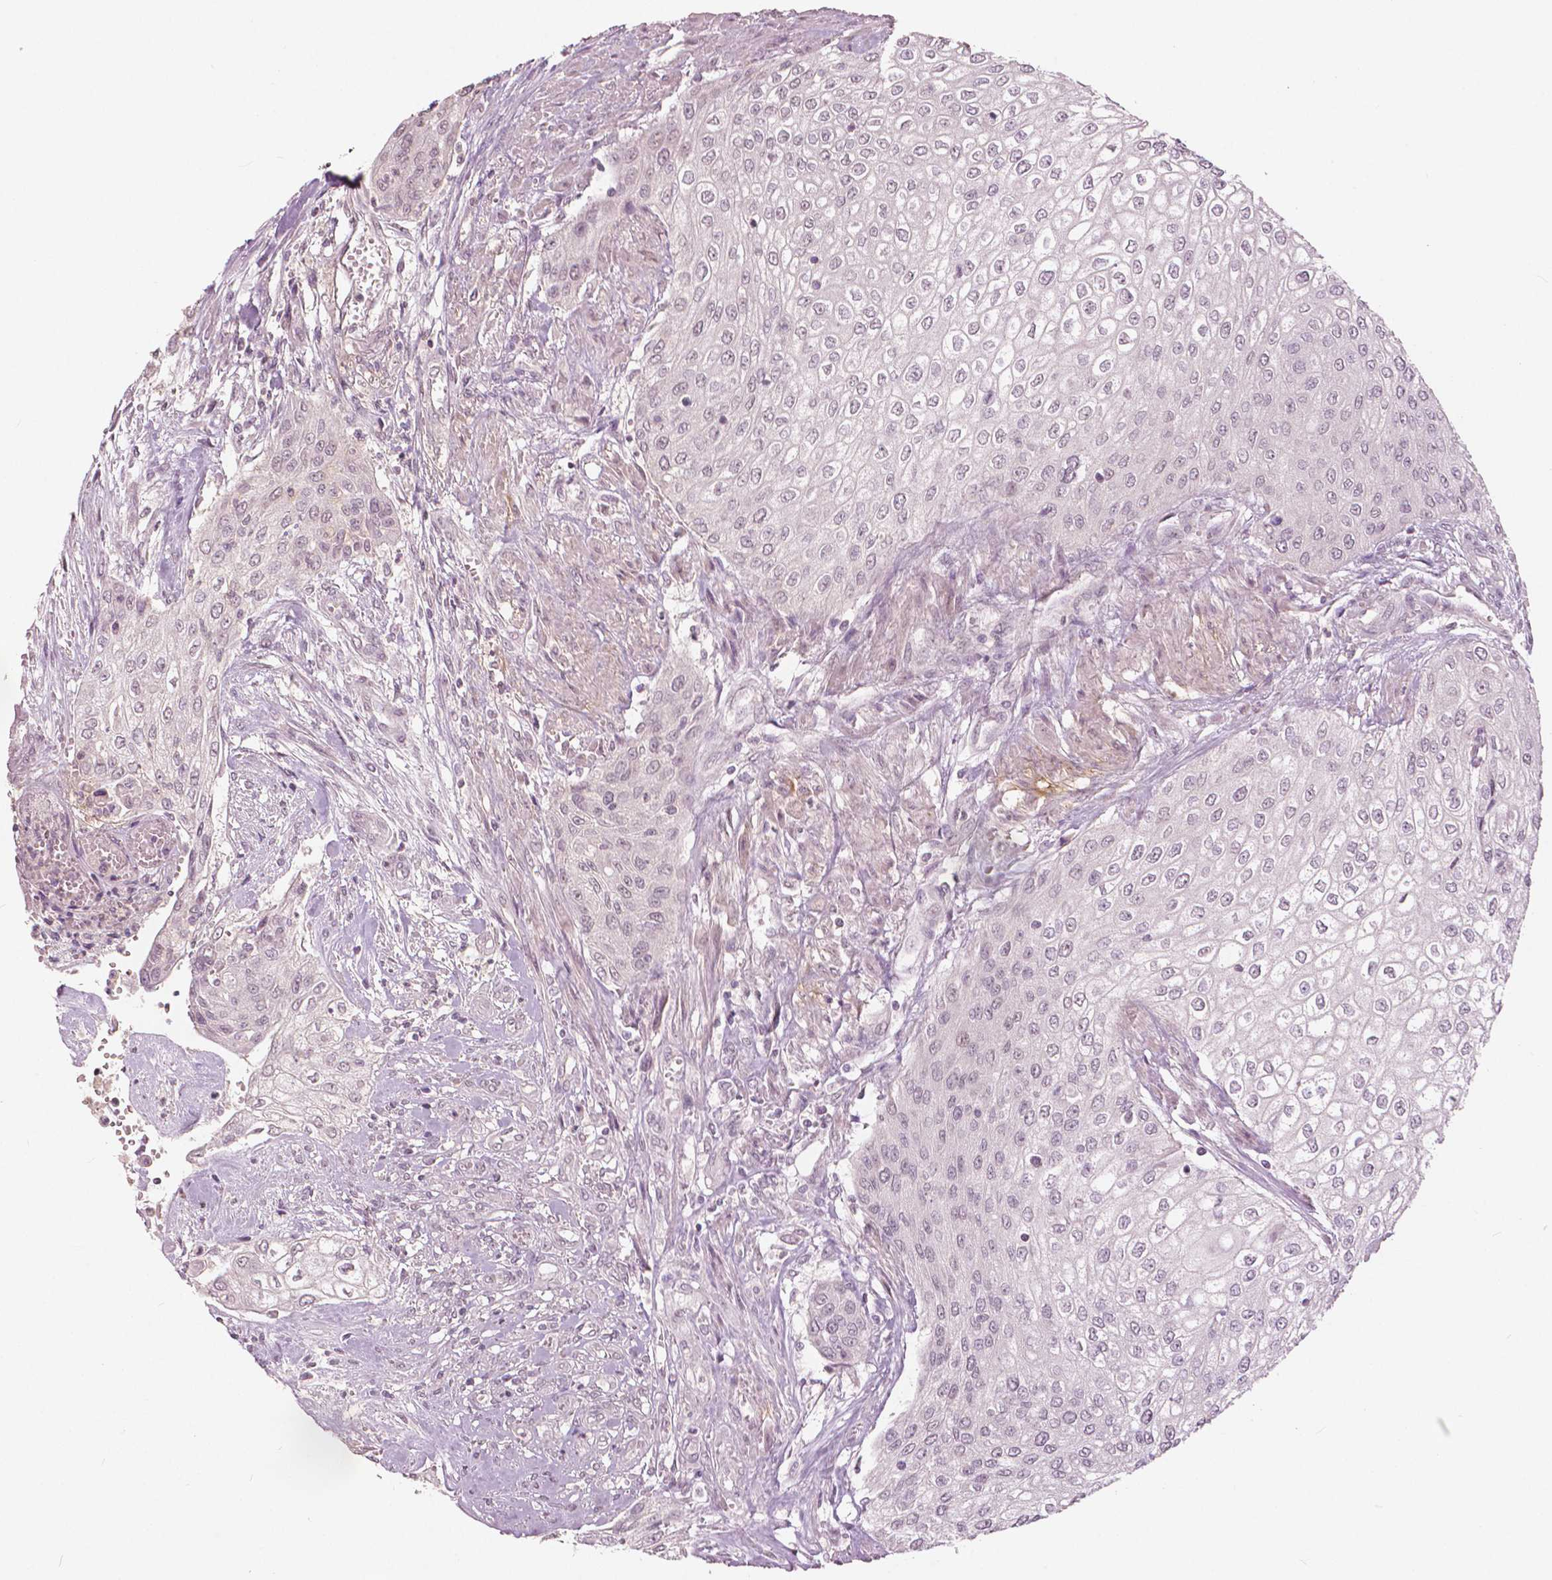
{"staining": {"intensity": "negative", "quantity": "none", "location": "none"}, "tissue": "urothelial cancer", "cell_type": "Tumor cells", "image_type": "cancer", "snomed": [{"axis": "morphology", "description": "Urothelial carcinoma, High grade"}, {"axis": "topography", "description": "Urinary bladder"}], "caption": "There is no significant positivity in tumor cells of urothelial cancer.", "gene": "NANOG", "patient": {"sex": "male", "age": 62}}